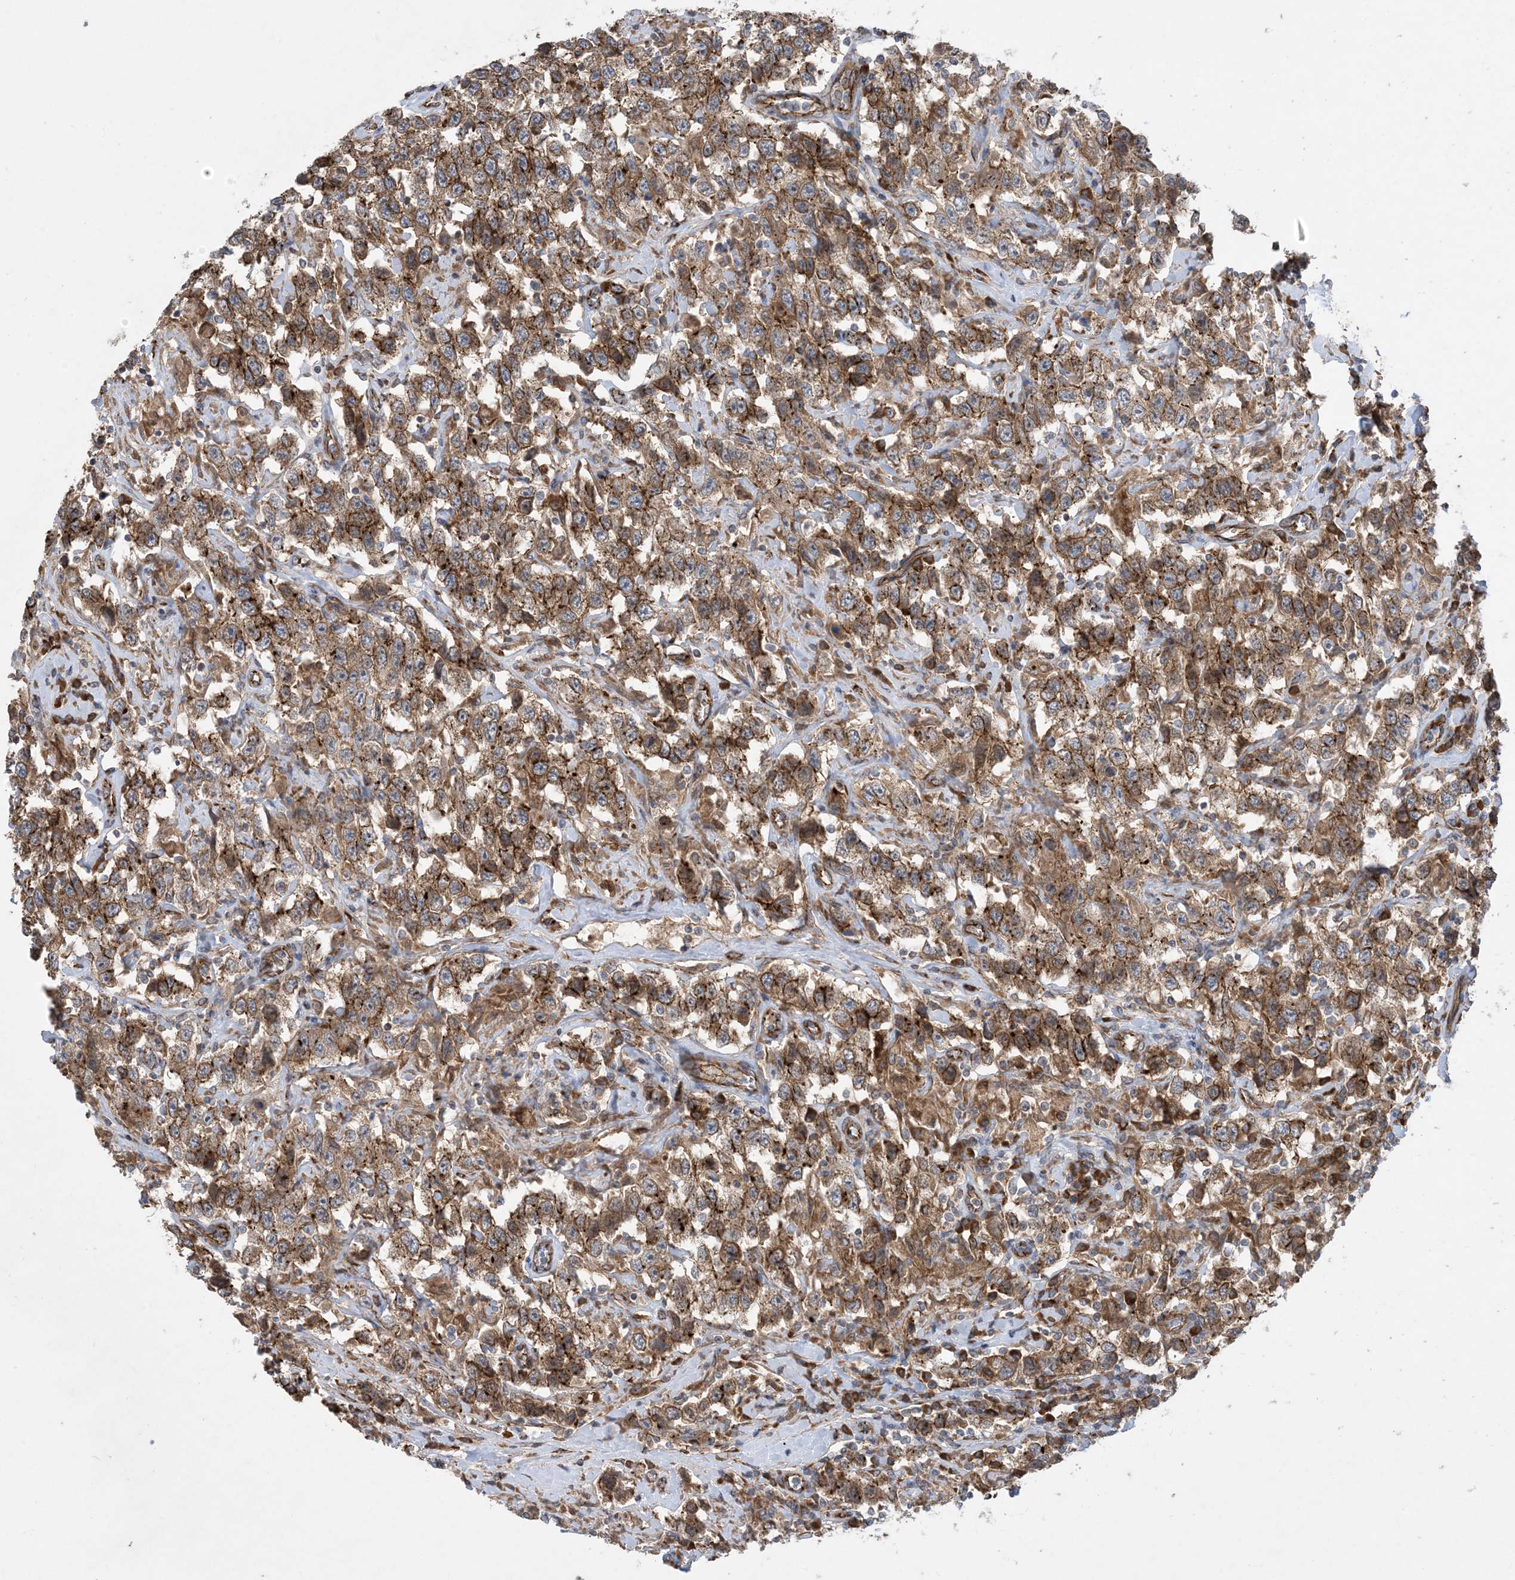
{"staining": {"intensity": "moderate", "quantity": ">75%", "location": "cytoplasmic/membranous"}, "tissue": "testis cancer", "cell_type": "Tumor cells", "image_type": "cancer", "snomed": [{"axis": "morphology", "description": "Seminoma, NOS"}, {"axis": "topography", "description": "Testis"}], "caption": "Tumor cells display medium levels of moderate cytoplasmic/membranous positivity in approximately >75% of cells in testis seminoma.", "gene": "OTOP1", "patient": {"sex": "male", "age": 41}}